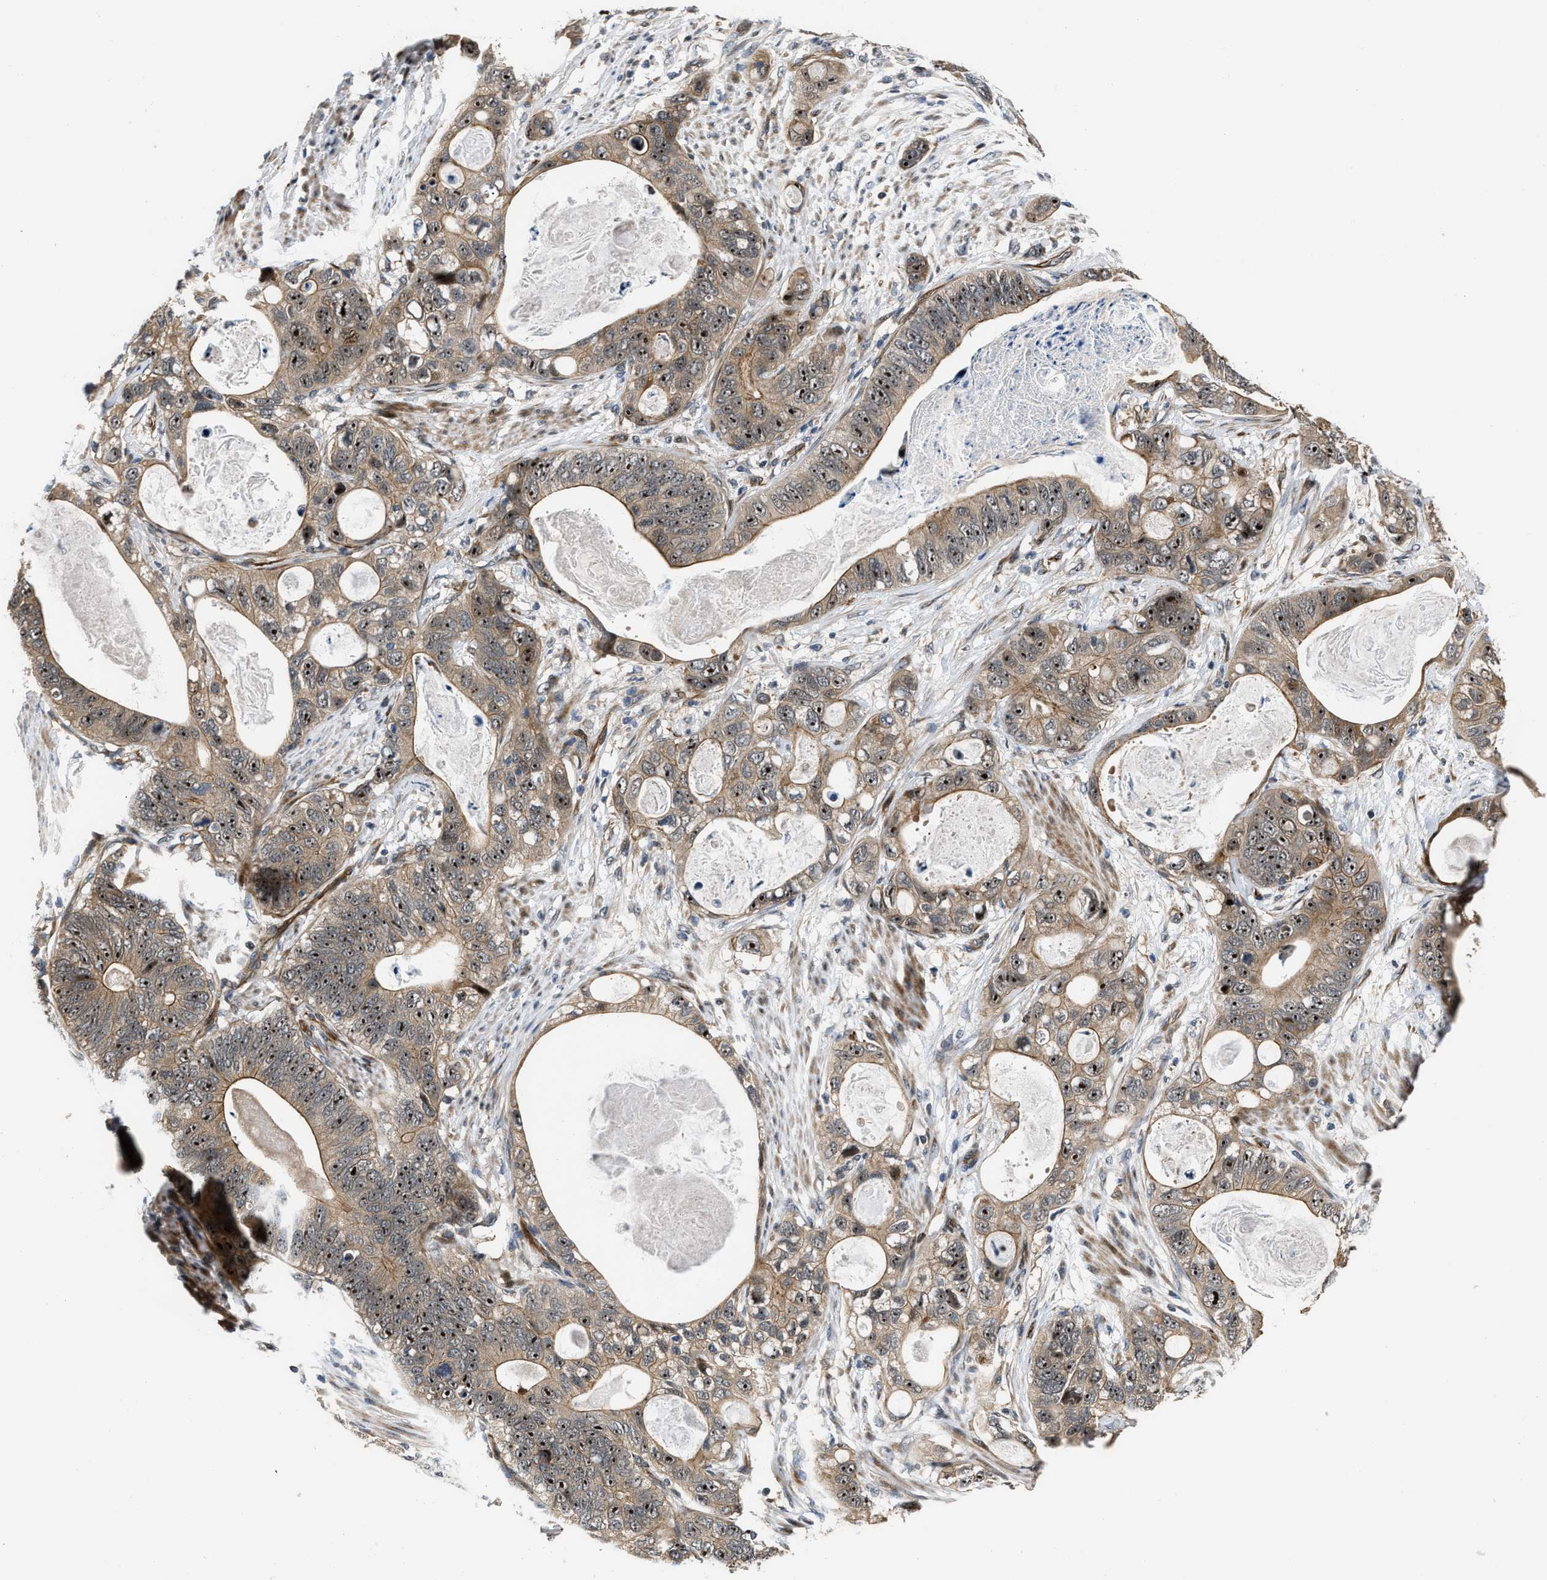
{"staining": {"intensity": "moderate", "quantity": ">75%", "location": "cytoplasmic/membranous,nuclear"}, "tissue": "stomach cancer", "cell_type": "Tumor cells", "image_type": "cancer", "snomed": [{"axis": "morphology", "description": "Normal tissue, NOS"}, {"axis": "morphology", "description": "Adenocarcinoma, NOS"}, {"axis": "topography", "description": "Stomach"}], "caption": "Immunohistochemical staining of human adenocarcinoma (stomach) reveals moderate cytoplasmic/membranous and nuclear protein positivity in approximately >75% of tumor cells.", "gene": "ALDH3A2", "patient": {"sex": "female", "age": 89}}